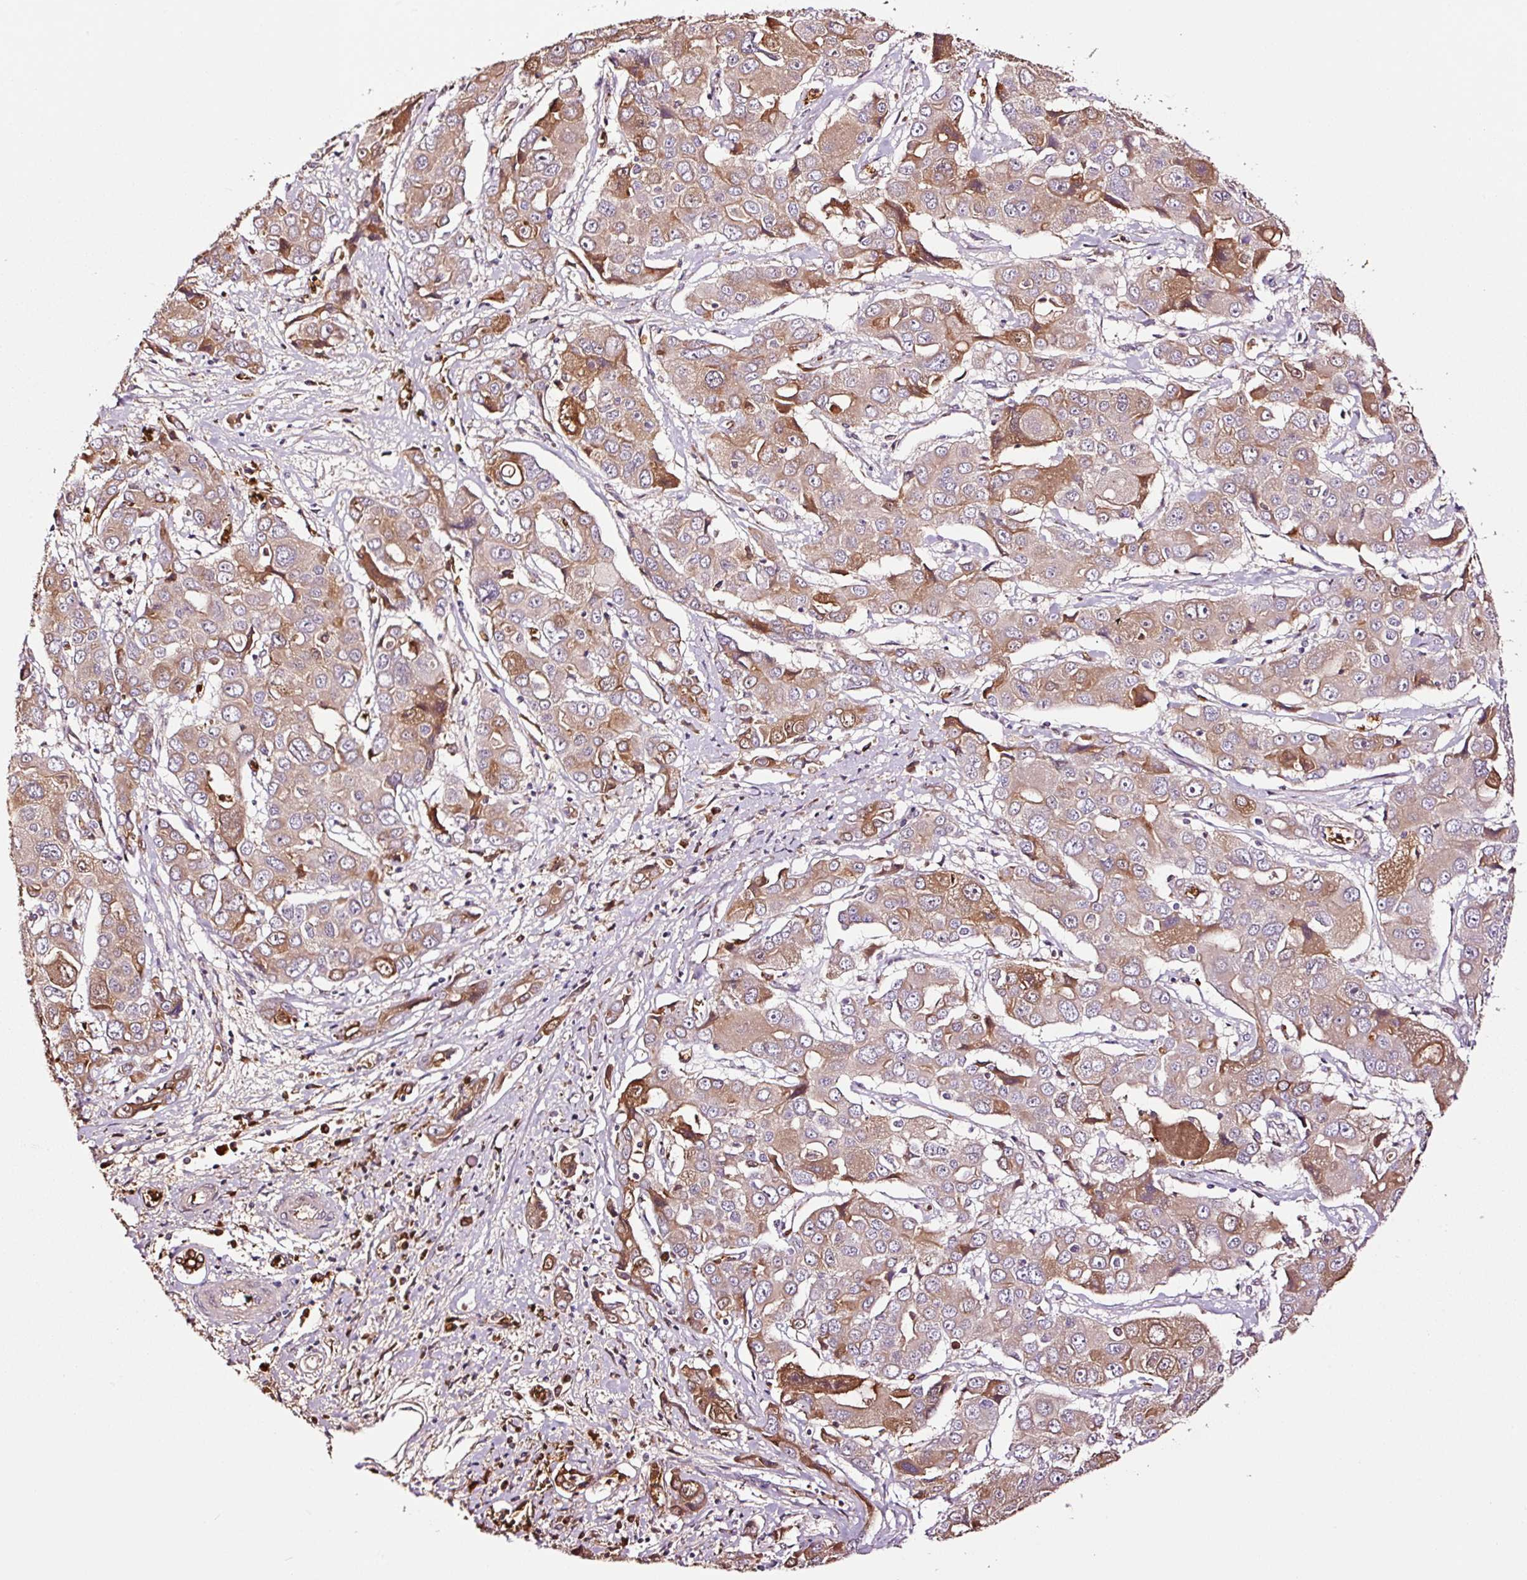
{"staining": {"intensity": "moderate", "quantity": "25%-75%", "location": "cytoplasmic/membranous"}, "tissue": "liver cancer", "cell_type": "Tumor cells", "image_type": "cancer", "snomed": [{"axis": "morphology", "description": "Cholangiocarcinoma"}, {"axis": "topography", "description": "Liver"}], "caption": "Liver cholangiocarcinoma stained with a protein marker shows moderate staining in tumor cells.", "gene": "PGLYRP2", "patient": {"sex": "male", "age": 67}}